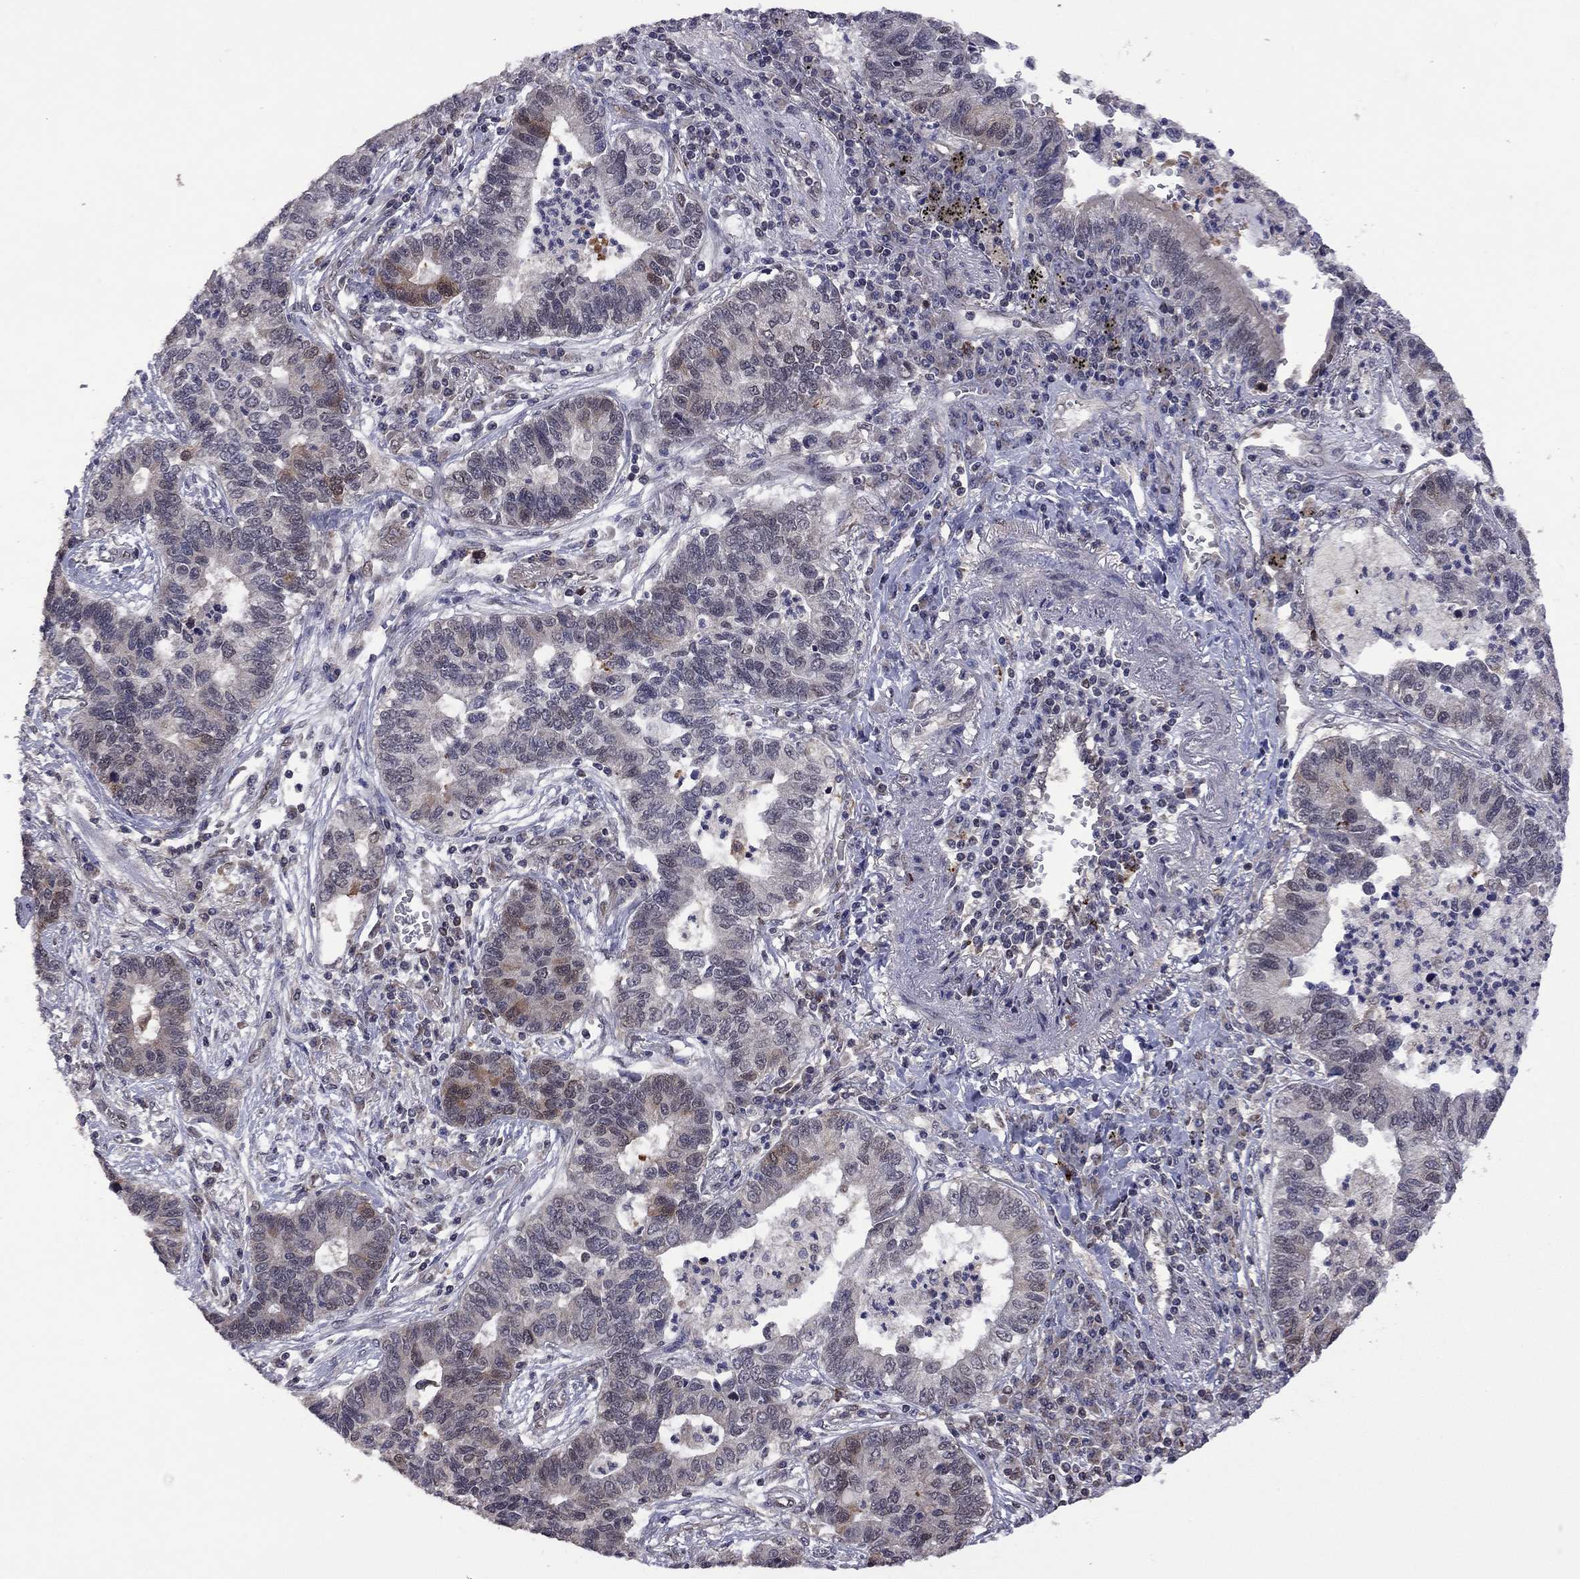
{"staining": {"intensity": "moderate", "quantity": "<25%", "location": "cytoplasmic/membranous"}, "tissue": "lung cancer", "cell_type": "Tumor cells", "image_type": "cancer", "snomed": [{"axis": "morphology", "description": "Adenocarcinoma, NOS"}, {"axis": "topography", "description": "Lung"}], "caption": "A low amount of moderate cytoplasmic/membranous positivity is present in approximately <25% of tumor cells in lung adenocarcinoma tissue.", "gene": "GPAA1", "patient": {"sex": "female", "age": 57}}